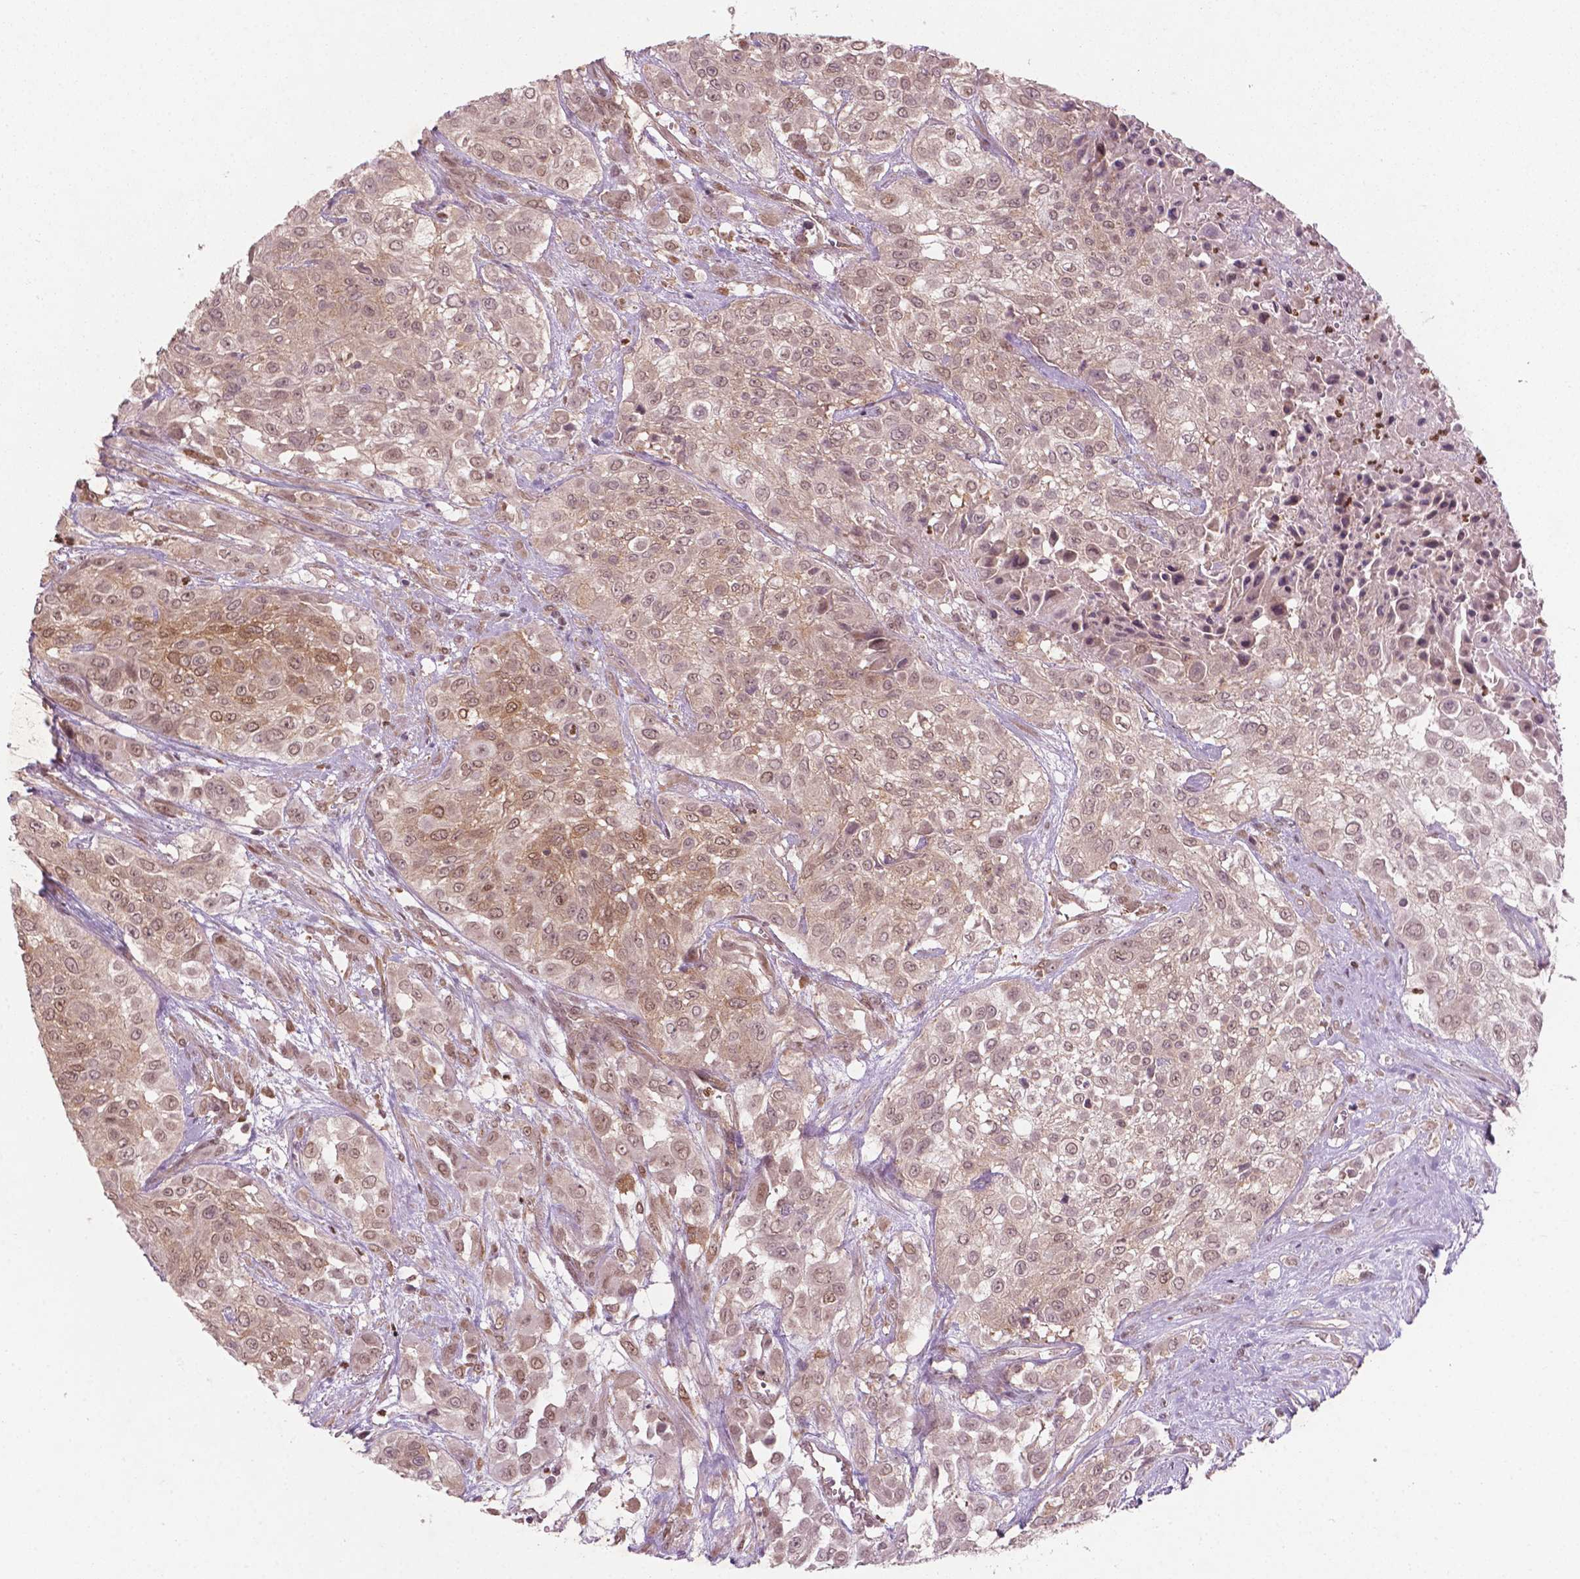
{"staining": {"intensity": "moderate", "quantity": ">75%", "location": "cytoplasmic/membranous,nuclear"}, "tissue": "urothelial cancer", "cell_type": "Tumor cells", "image_type": "cancer", "snomed": [{"axis": "morphology", "description": "Urothelial carcinoma, High grade"}, {"axis": "topography", "description": "Urinary bladder"}], "caption": "IHC (DAB (3,3'-diaminobenzidine)) staining of human urothelial carcinoma (high-grade) demonstrates moderate cytoplasmic/membranous and nuclear protein staining in approximately >75% of tumor cells.", "gene": "NFAT5", "patient": {"sex": "male", "age": 57}}